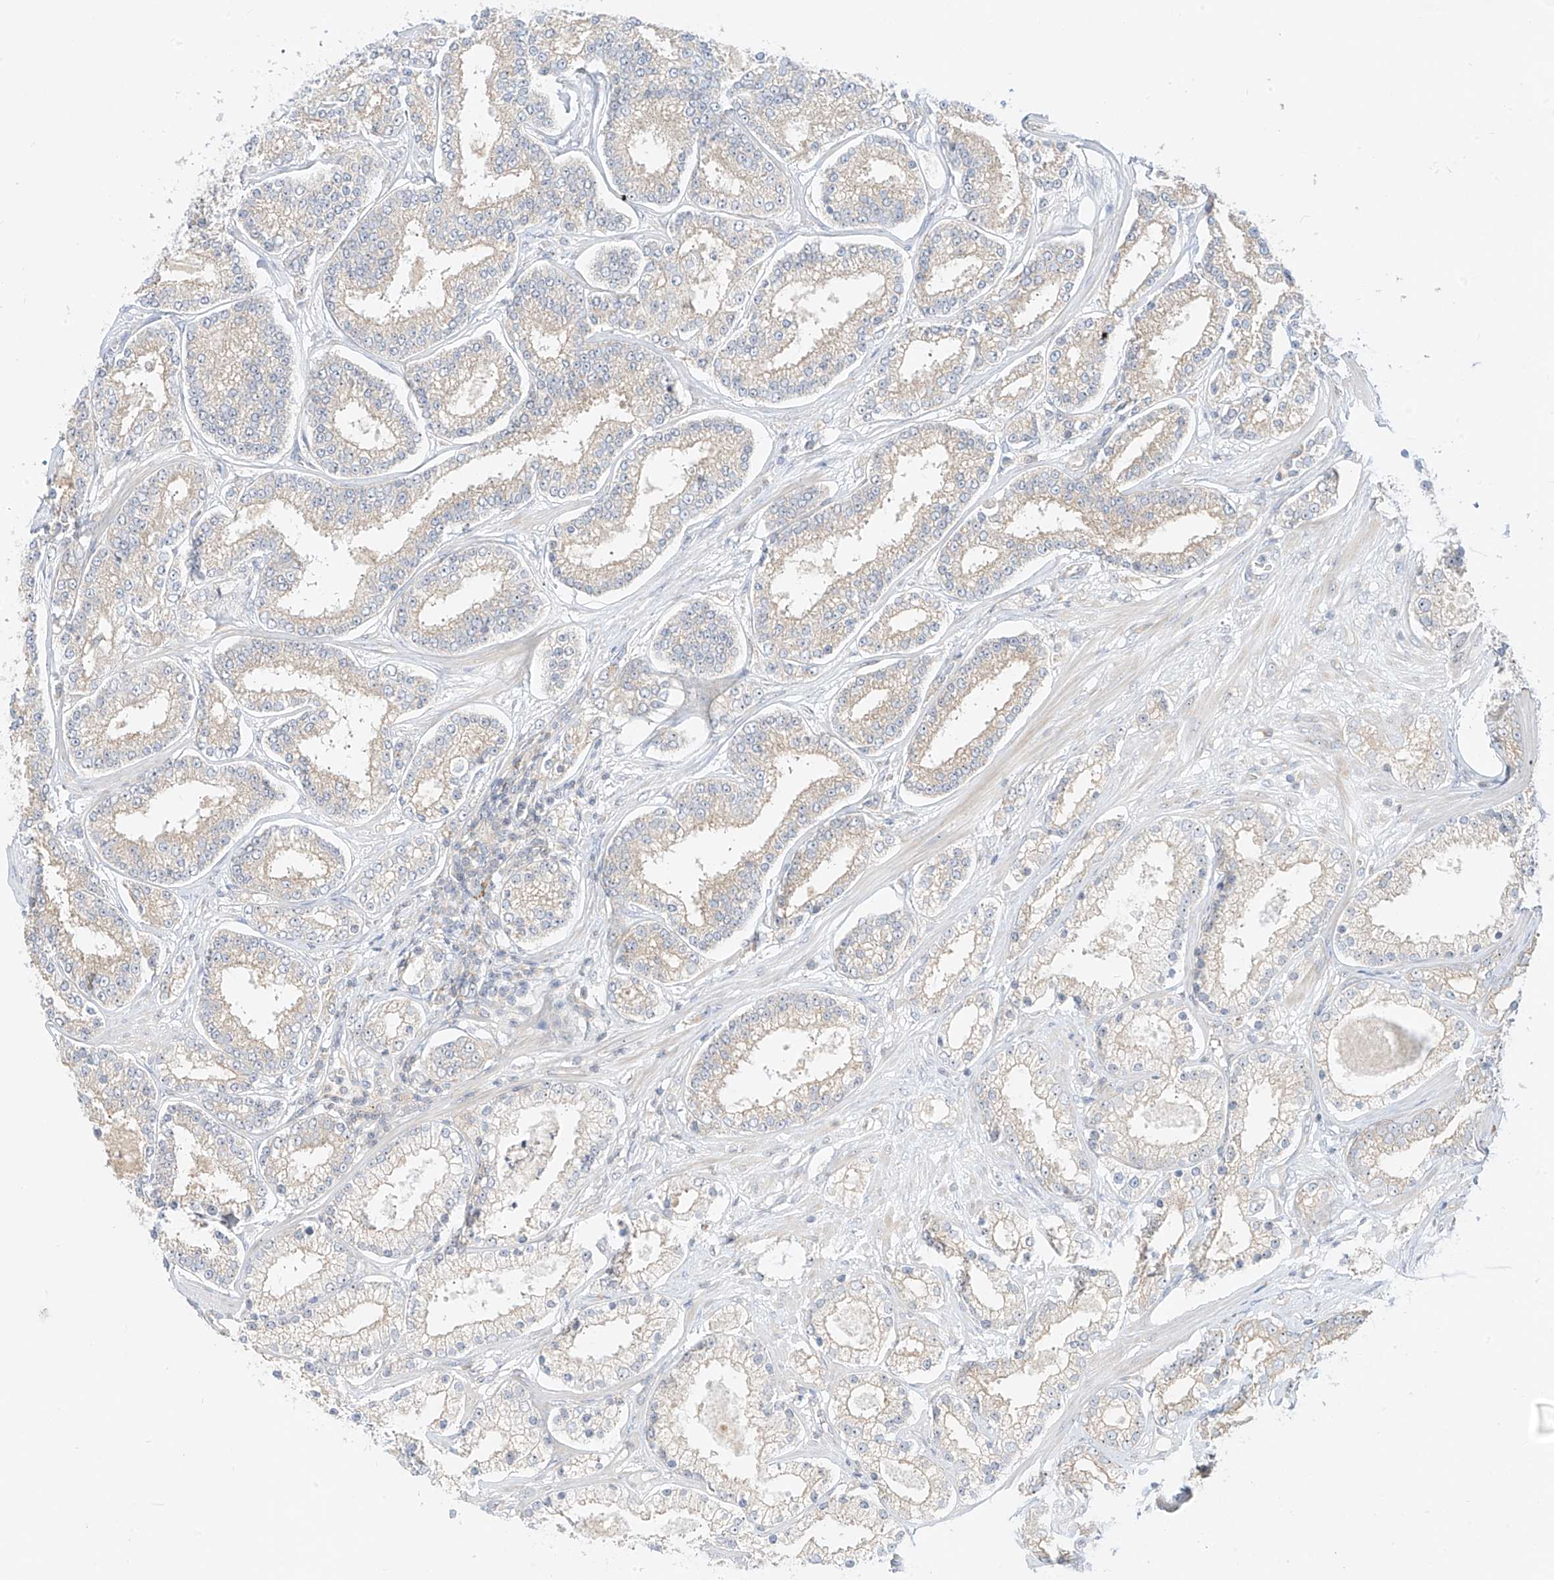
{"staining": {"intensity": "negative", "quantity": "none", "location": "none"}, "tissue": "prostate cancer", "cell_type": "Tumor cells", "image_type": "cancer", "snomed": [{"axis": "morphology", "description": "Normal tissue, NOS"}, {"axis": "morphology", "description": "Adenocarcinoma, High grade"}, {"axis": "topography", "description": "Prostate"}], "caption": "High power microscopy histopathology image of an IHC image of prostate cancer, revealing no significant expression in tumor cells.", "gene": "SYTL3", "patient": {"sex": "male", "age": 83}}